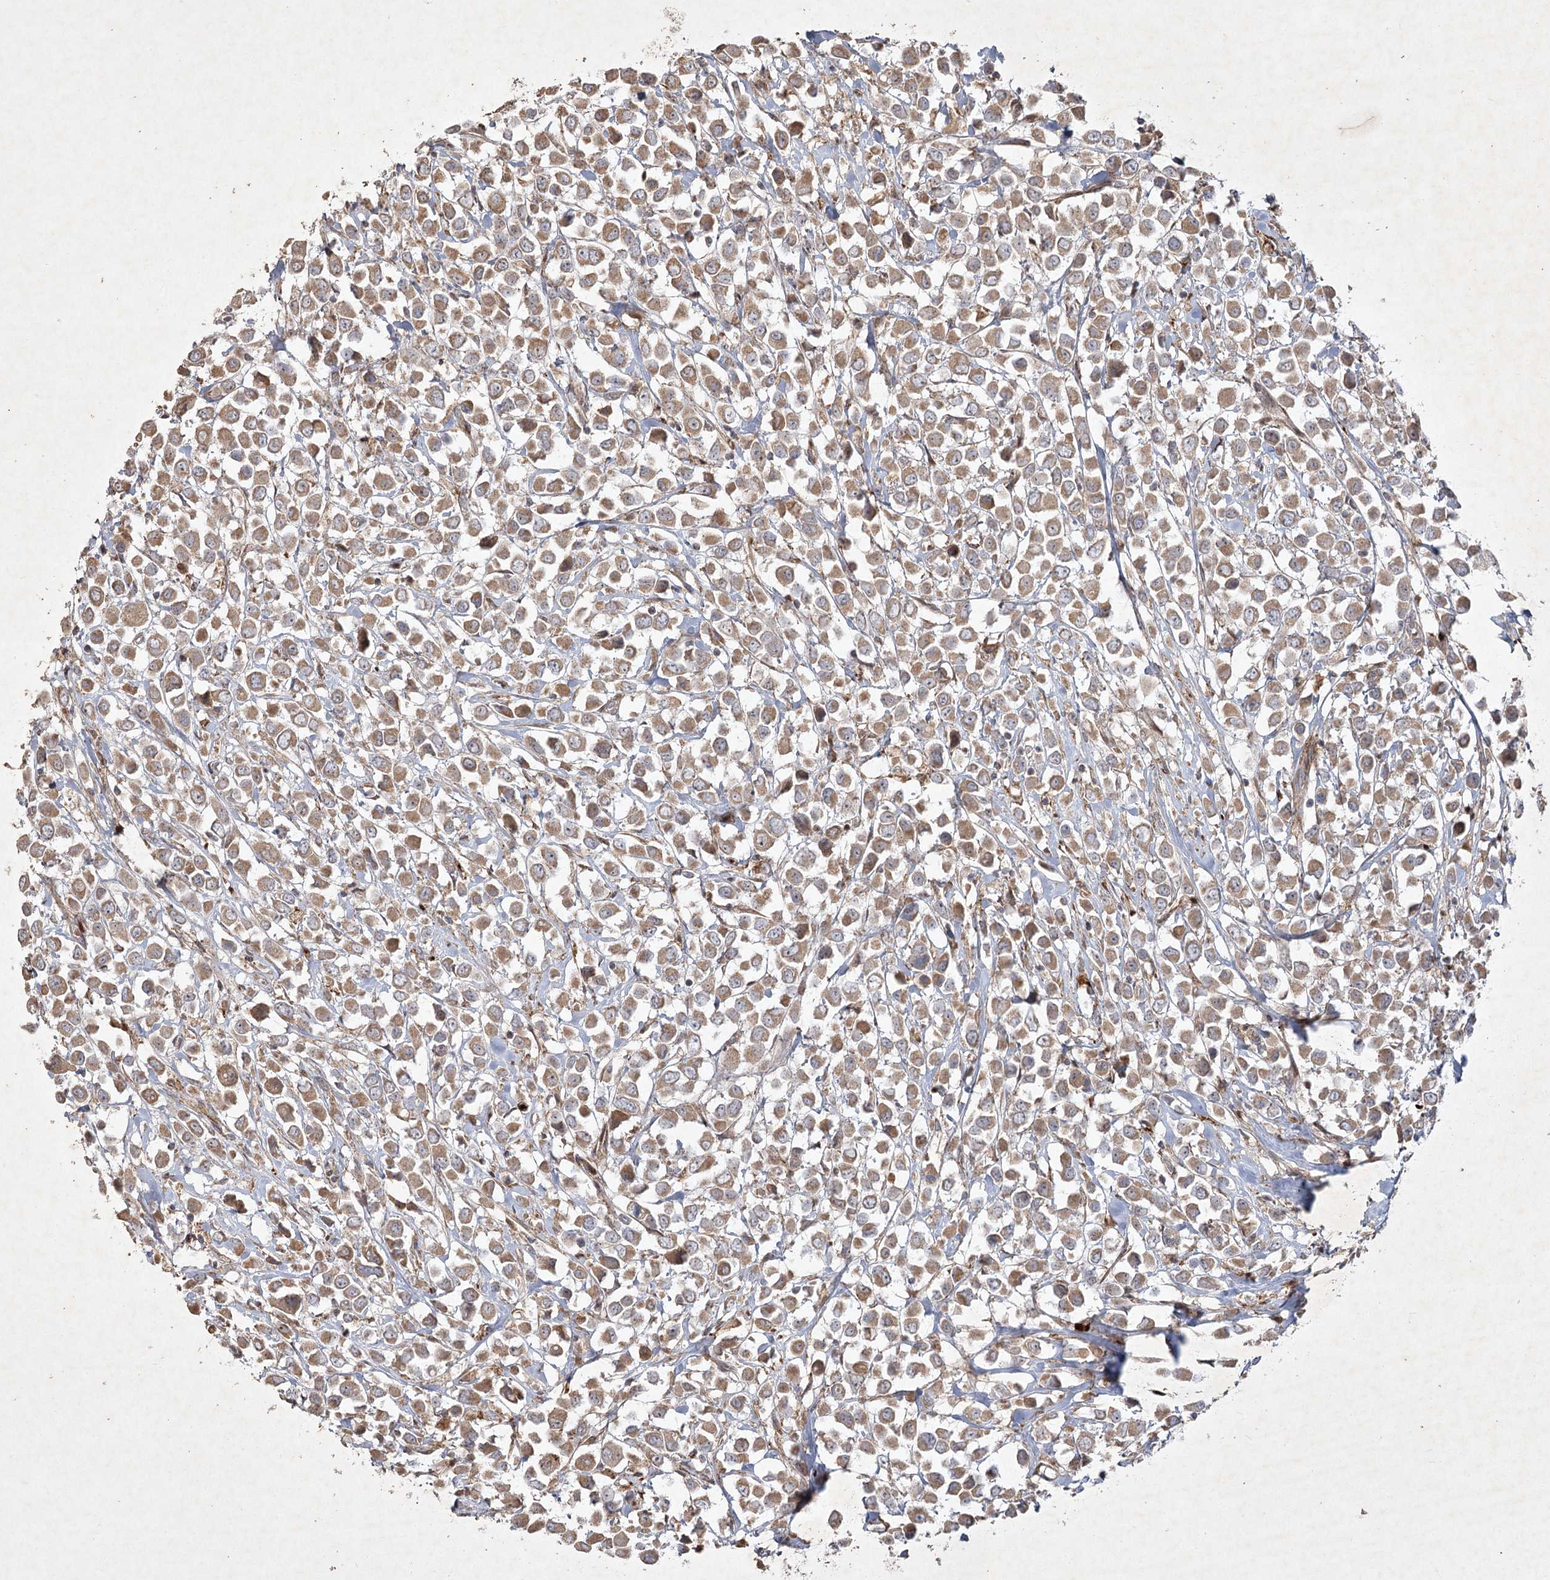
{"staining": {"intensity": "moderate", "quantity": ">75%", "location": "cytoplasmic/membranous"}, "tissue": "breast cancer", "cell_type": "Tumor cells", "image_type": "cancer", "snomed": [{"axis": "morphology", "description": "Duct carcinoma"}, {"axis": "topography", "description": "Breast"}], "caption": "A micrograph of human breast intraductal carcinoma stained for a protein reveals moderate cytoplasmic/membranous brown staining in tumor cells.", "gene": "KBTBD4", "patient": {"sex": "female", "age": 61}}